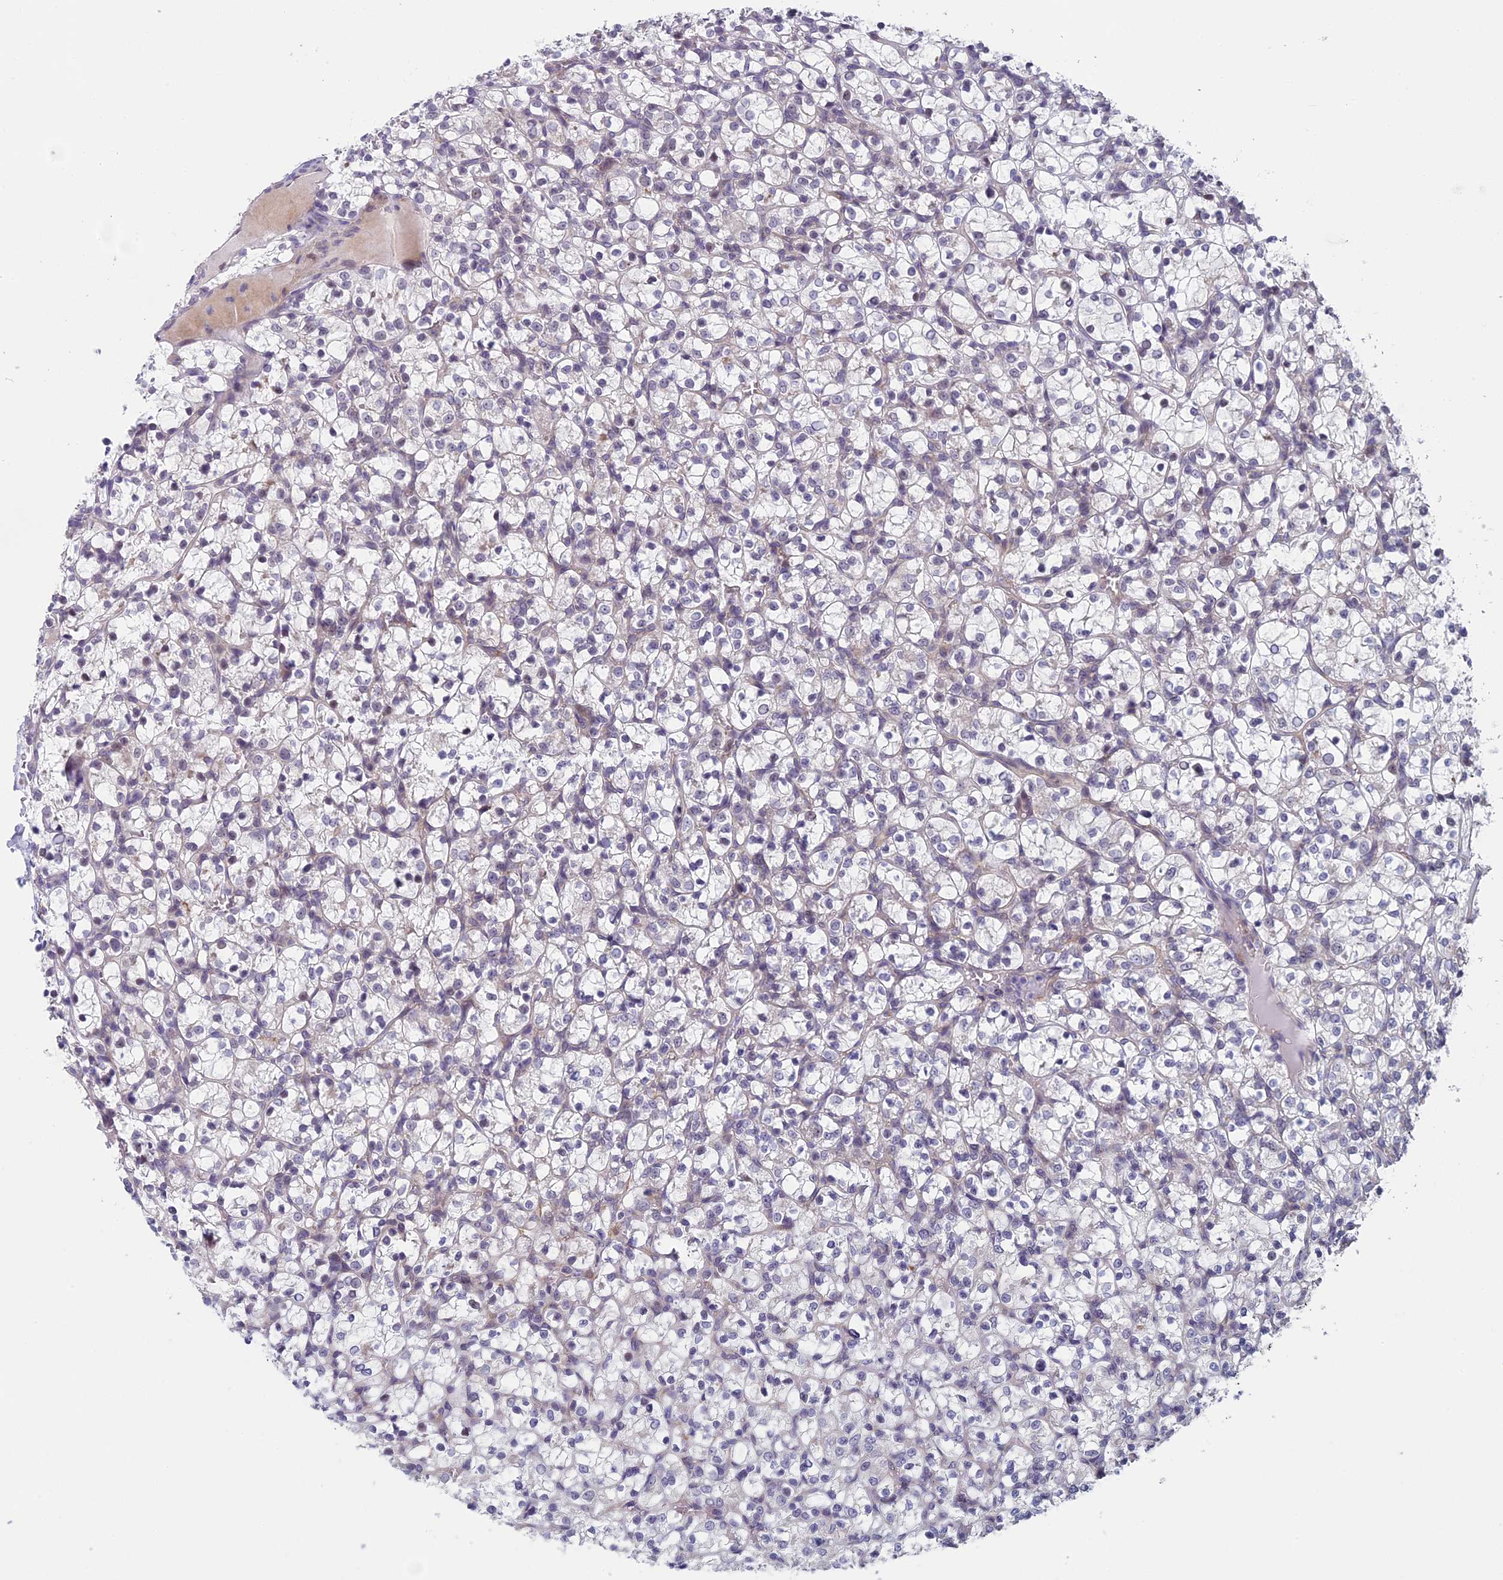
{"staining": {"intensity": "negative", "quantity": "none", "location": "none"}, "tissue": "renal cancer", "cell_type": "Tumor cells", "image_type": "cancer", "snomed": [{"axis": "morphology", "description": "Adenocarcinoma, NOS"}, {"axis": "topography", "description": "Kidney"}], "caption": "The histopathology image shows no significant staining in tumor cells of adenocarcinoma (renal). (Brightfield microscopy of DAB (3,3'-diaminobenzidine) immunohistochemistry (IHC) at high magnification).", "gene": "CNEP1R1", "patient": {"sex": "female", "age": 69}}